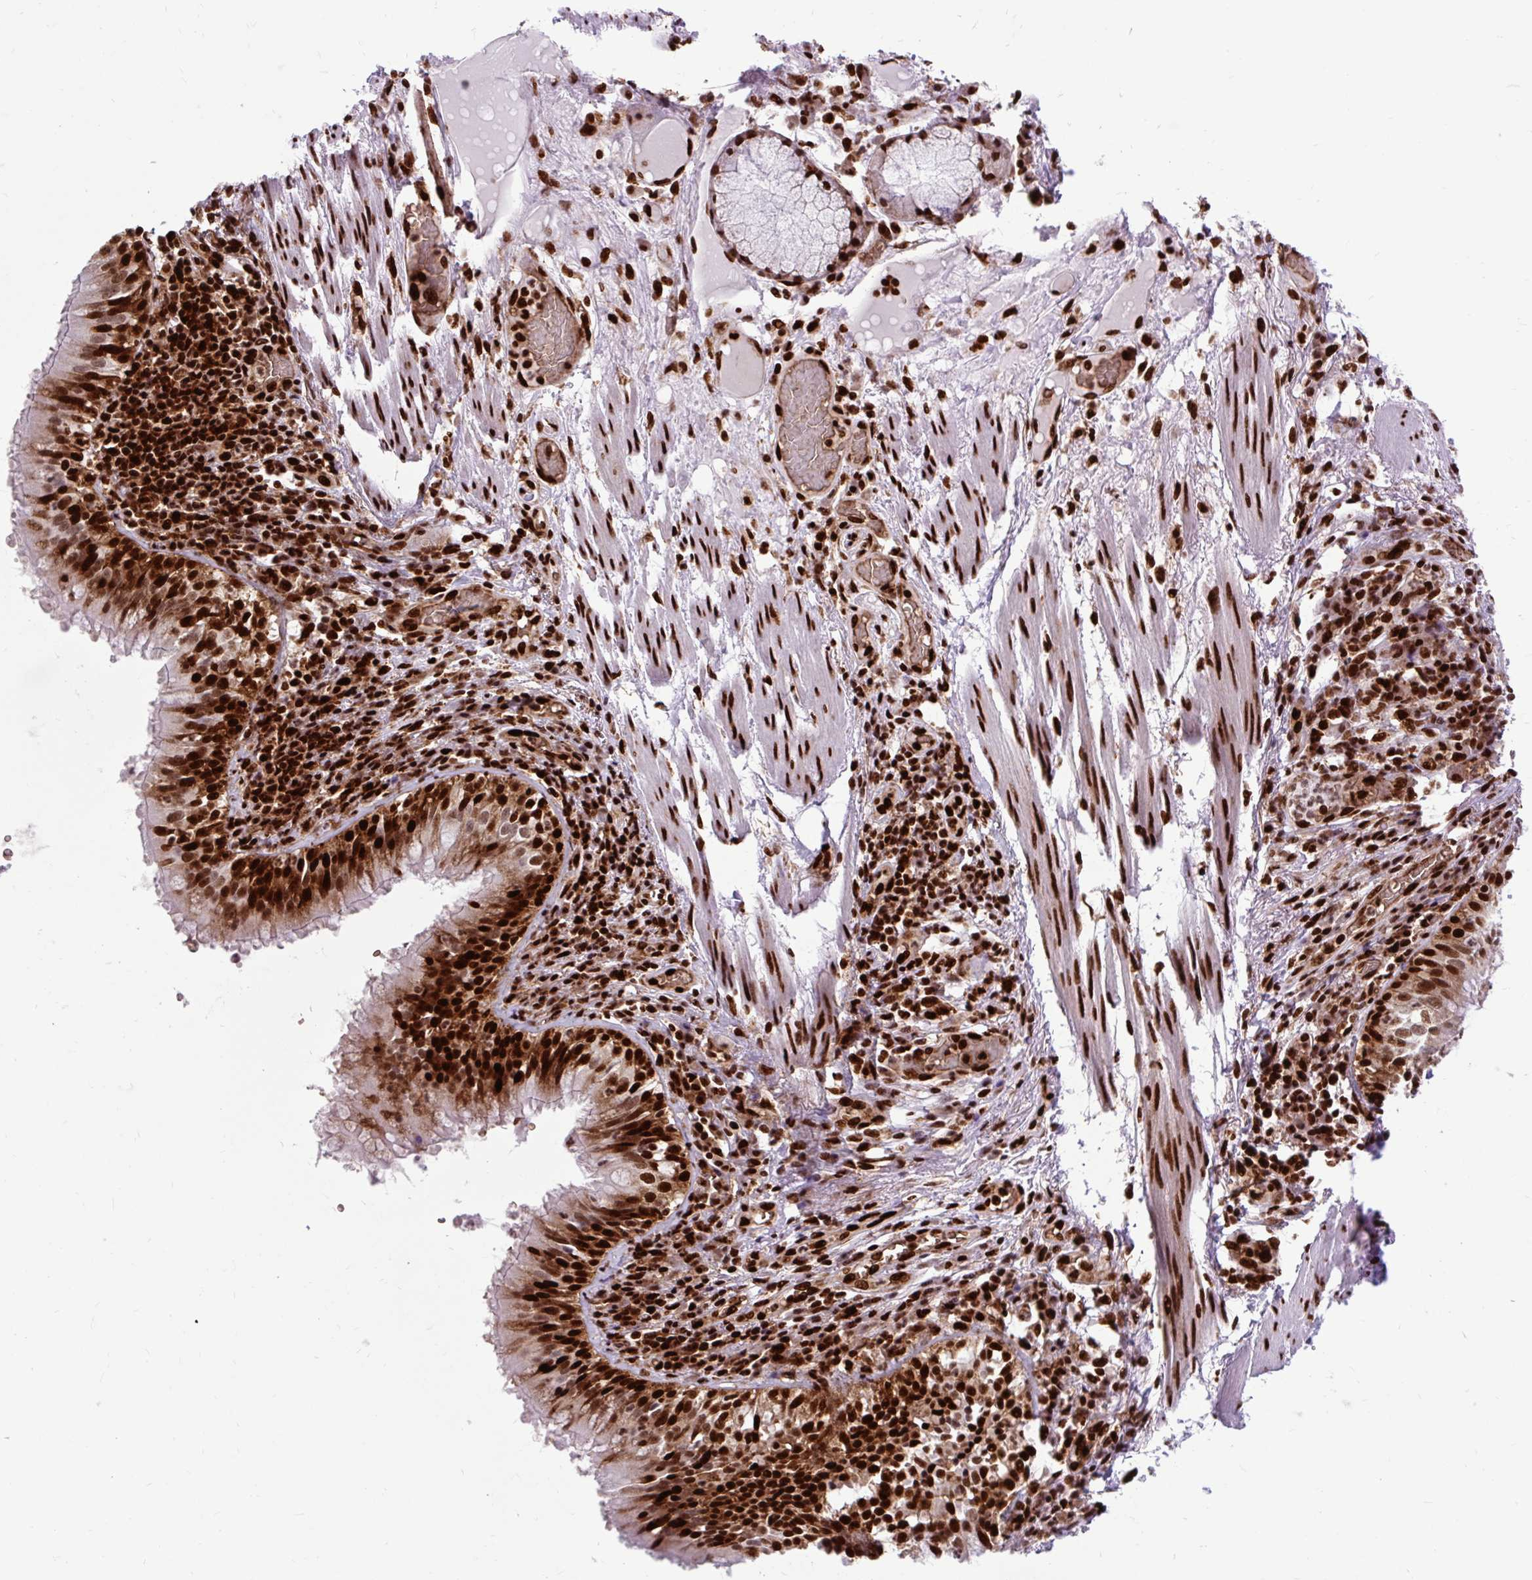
{"staining": {"intensity": "strong", "quantity": ">75%", "location": "nuclear"}, "tissue": "soft tissue", "cell_type": "Chondrocytes", "image_type": "normal", "snomed": [{"axis": "morphology", "description": "Normal tissue, NOS"}, {"axis": "topography", "description": "Cartilage tissue"}, {"axis": "topography", "description": "Bronchus"}], "caption": "Immunohistochemical staining of benign soft tissue shows >75% levels of strong nuclear protein positivity in approximately >75% of chondrocytes.", "gene": "FUS", "patient": {"sex": "male", "age": 56}}